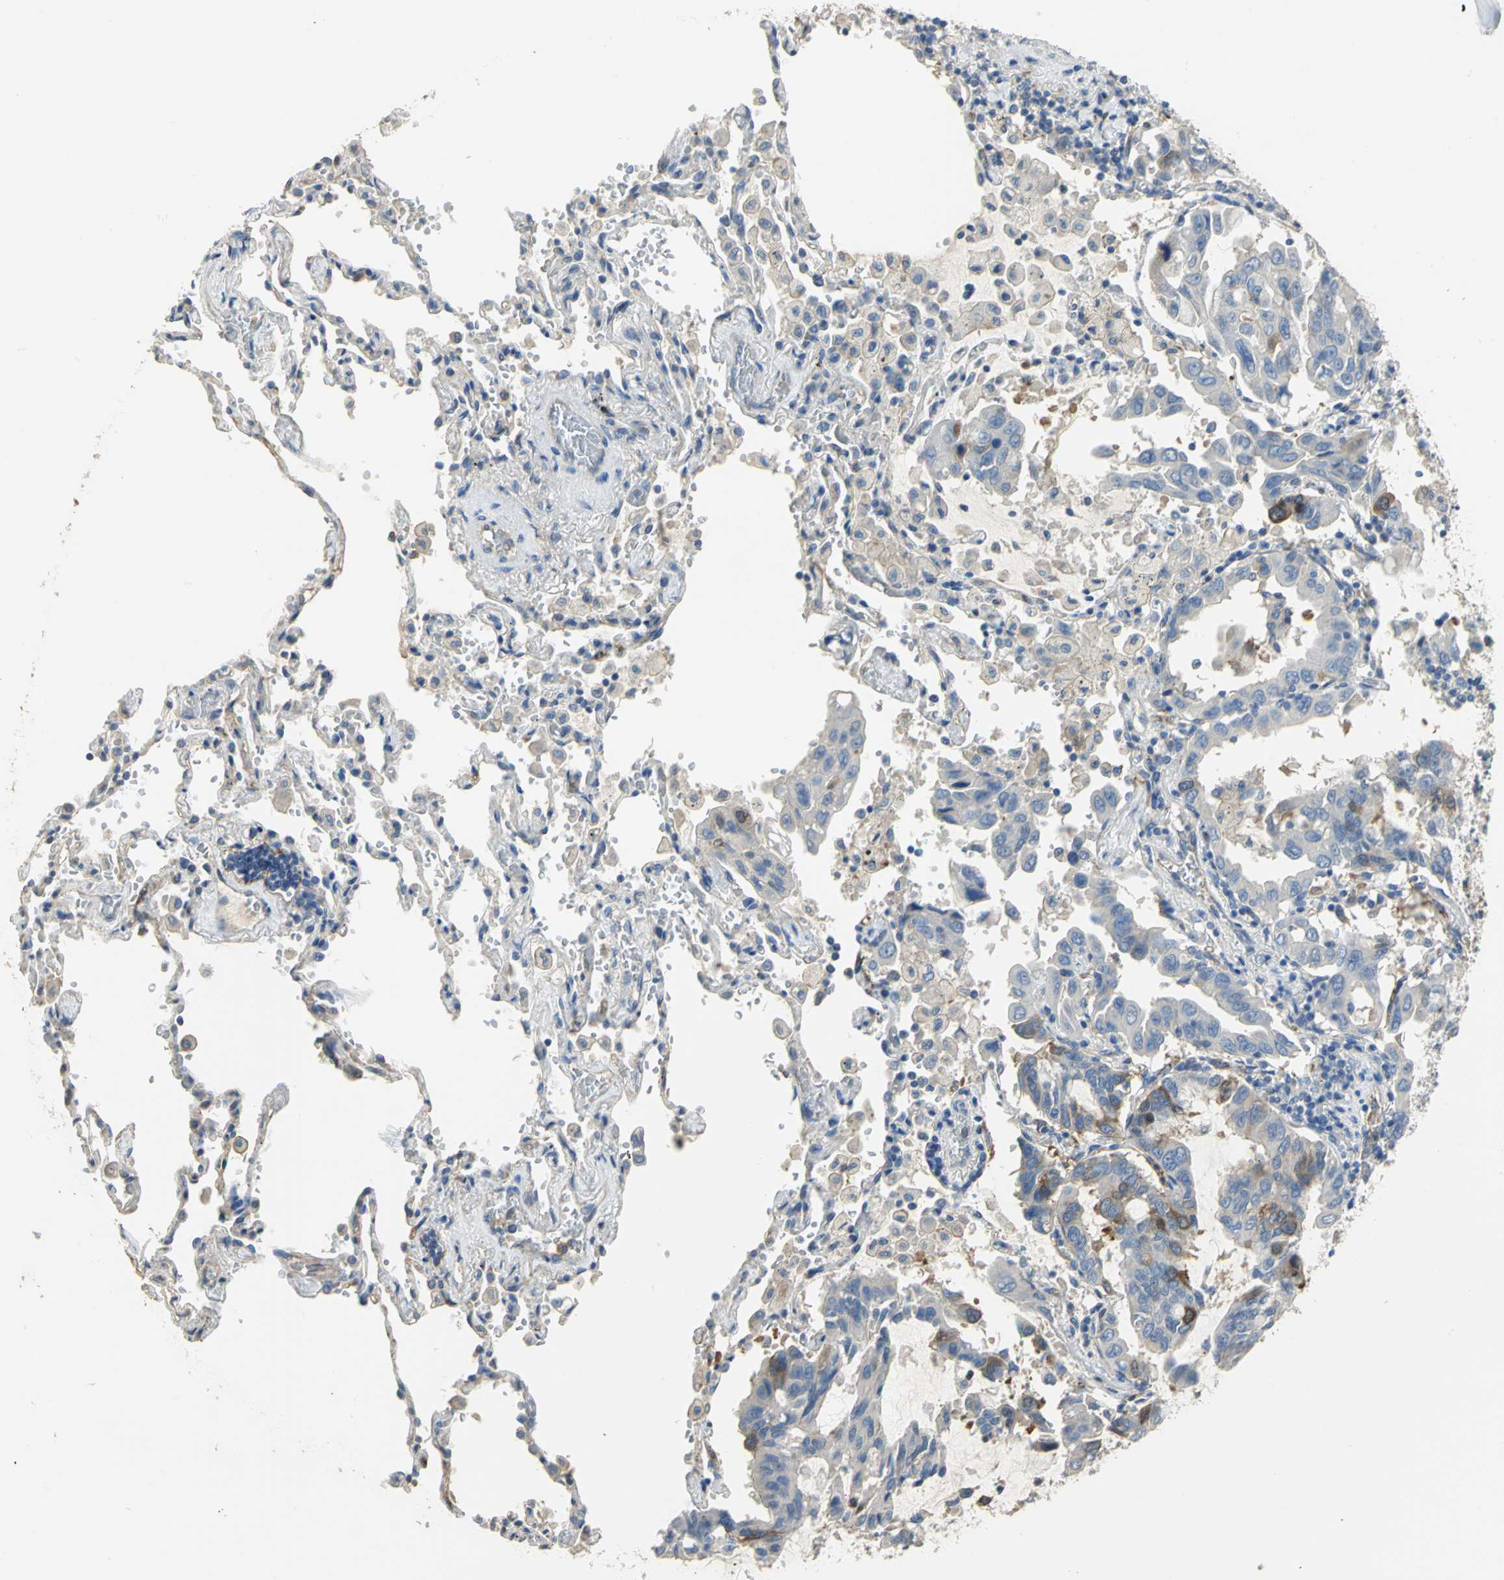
{"staining": {"intensity": "moderate", "quantity": "<25%", "location": "cytoplasmic/membranous"}, "tissue": "lung cancer", "cell_type": "Tumor cells", "image_type": "cancer", "snomed": [{"axis": "morphology", "description": "Adenocarcinoma, NOS"}, {"axis": "topography", "description": "Lung"}], "caption": "This is a photomicrograph of immunohistochemistry (IHC) staining of adenocarcinoma (lung), which shows moderate staining in the cytoplasmic/membranous of tumor cells.", "gene": "DLGAP5", "patient": {"sex": "male", "age": 64}}